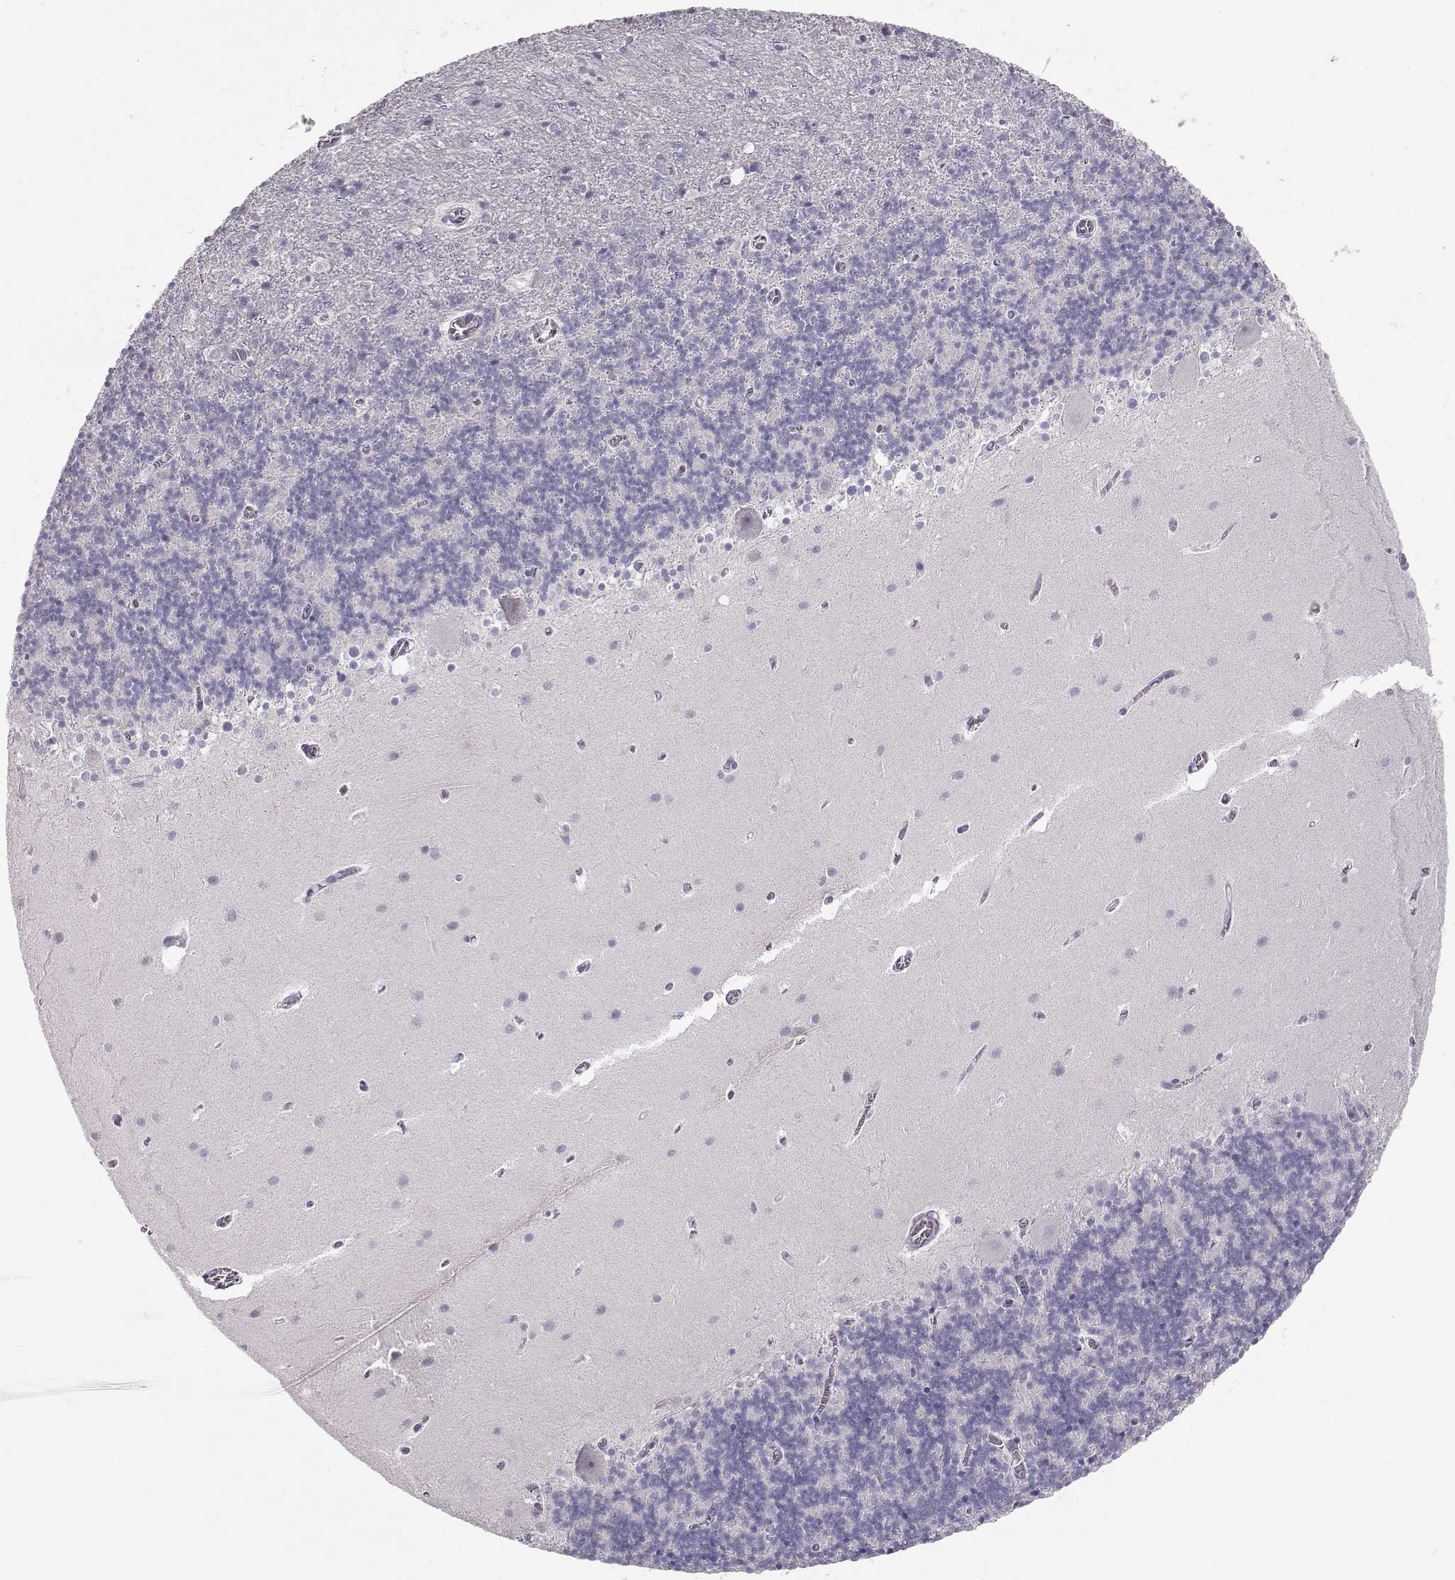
{"staining": {"intensity": "negative", "quantity": "none", "location": "none"}, "tissue": "cerebellum", "cell_type": "Cells in granular layer", "image_type": "normal", "snomed": [{"axis": "morphology", "description": "Normal tissue, NOS"}, {"axis": "topography", "description": "Cerebellum"}], "caption": "Cells in granular layer are negative for brown protein staining in unremarkable cerebellum.", "gene": "LAMB3", "patient": {"sex": "male", "age": 70}}